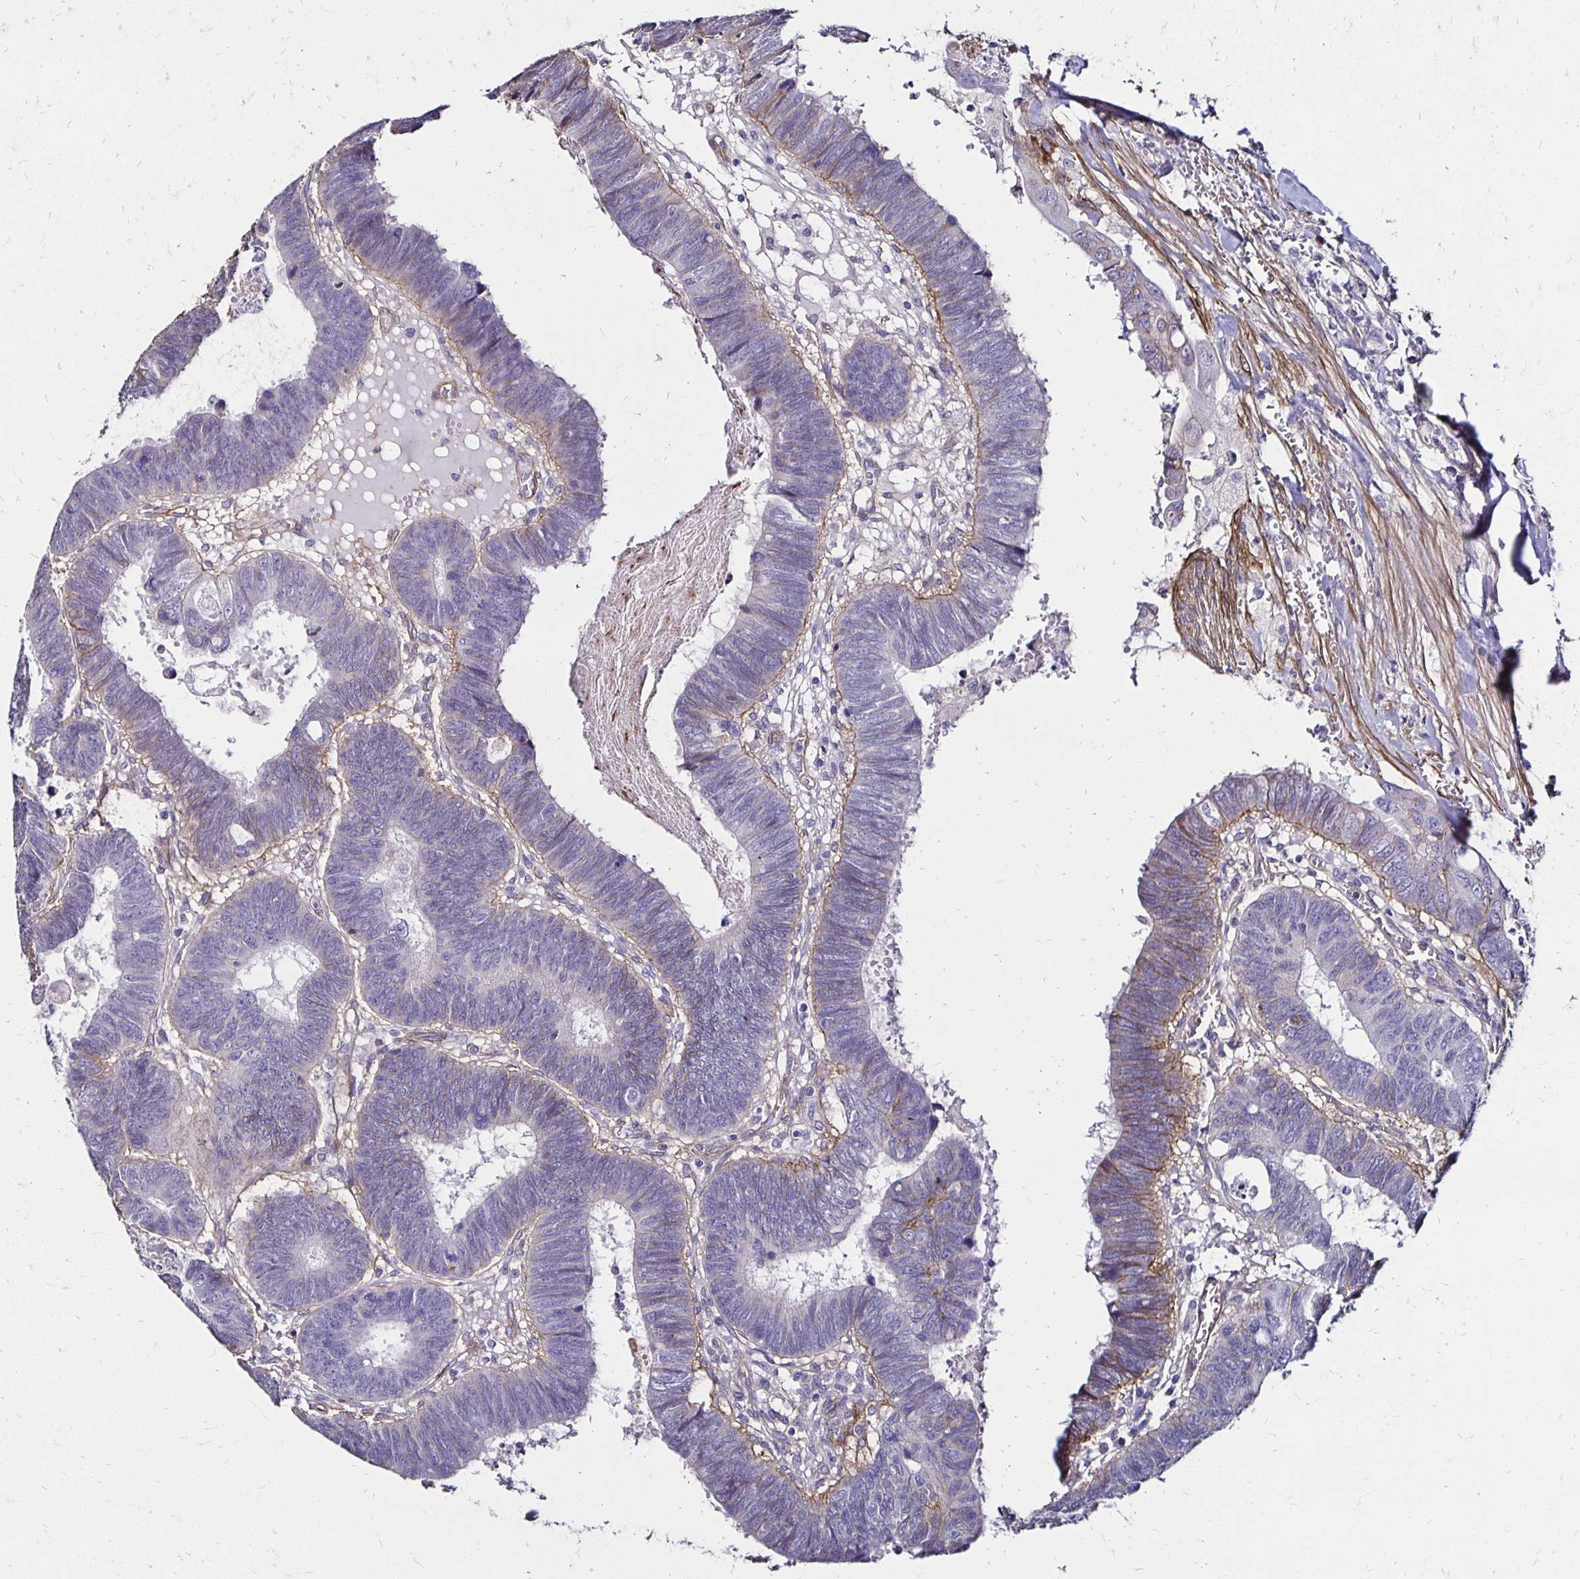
{"staining": {"intensity": "negative", "quantity": "none", "location": "none"}, "tissue": "colorectal cancer", "cell_type": "Tumor cells", "image_type": "cancer", "snomed": [{"axis": "morphology", "description": "Adenocarcinoma, NOS"}, {"axis": "topography", "description": "Colon"}], "caption": "DAB (3,3'-diaminobenzidine) immunohistochemical staining of human colorectal cancer reveals no significant positivity in tumor cells.", "gene": "ITGB1", "patient": {"sex": "male", "age": 62}}